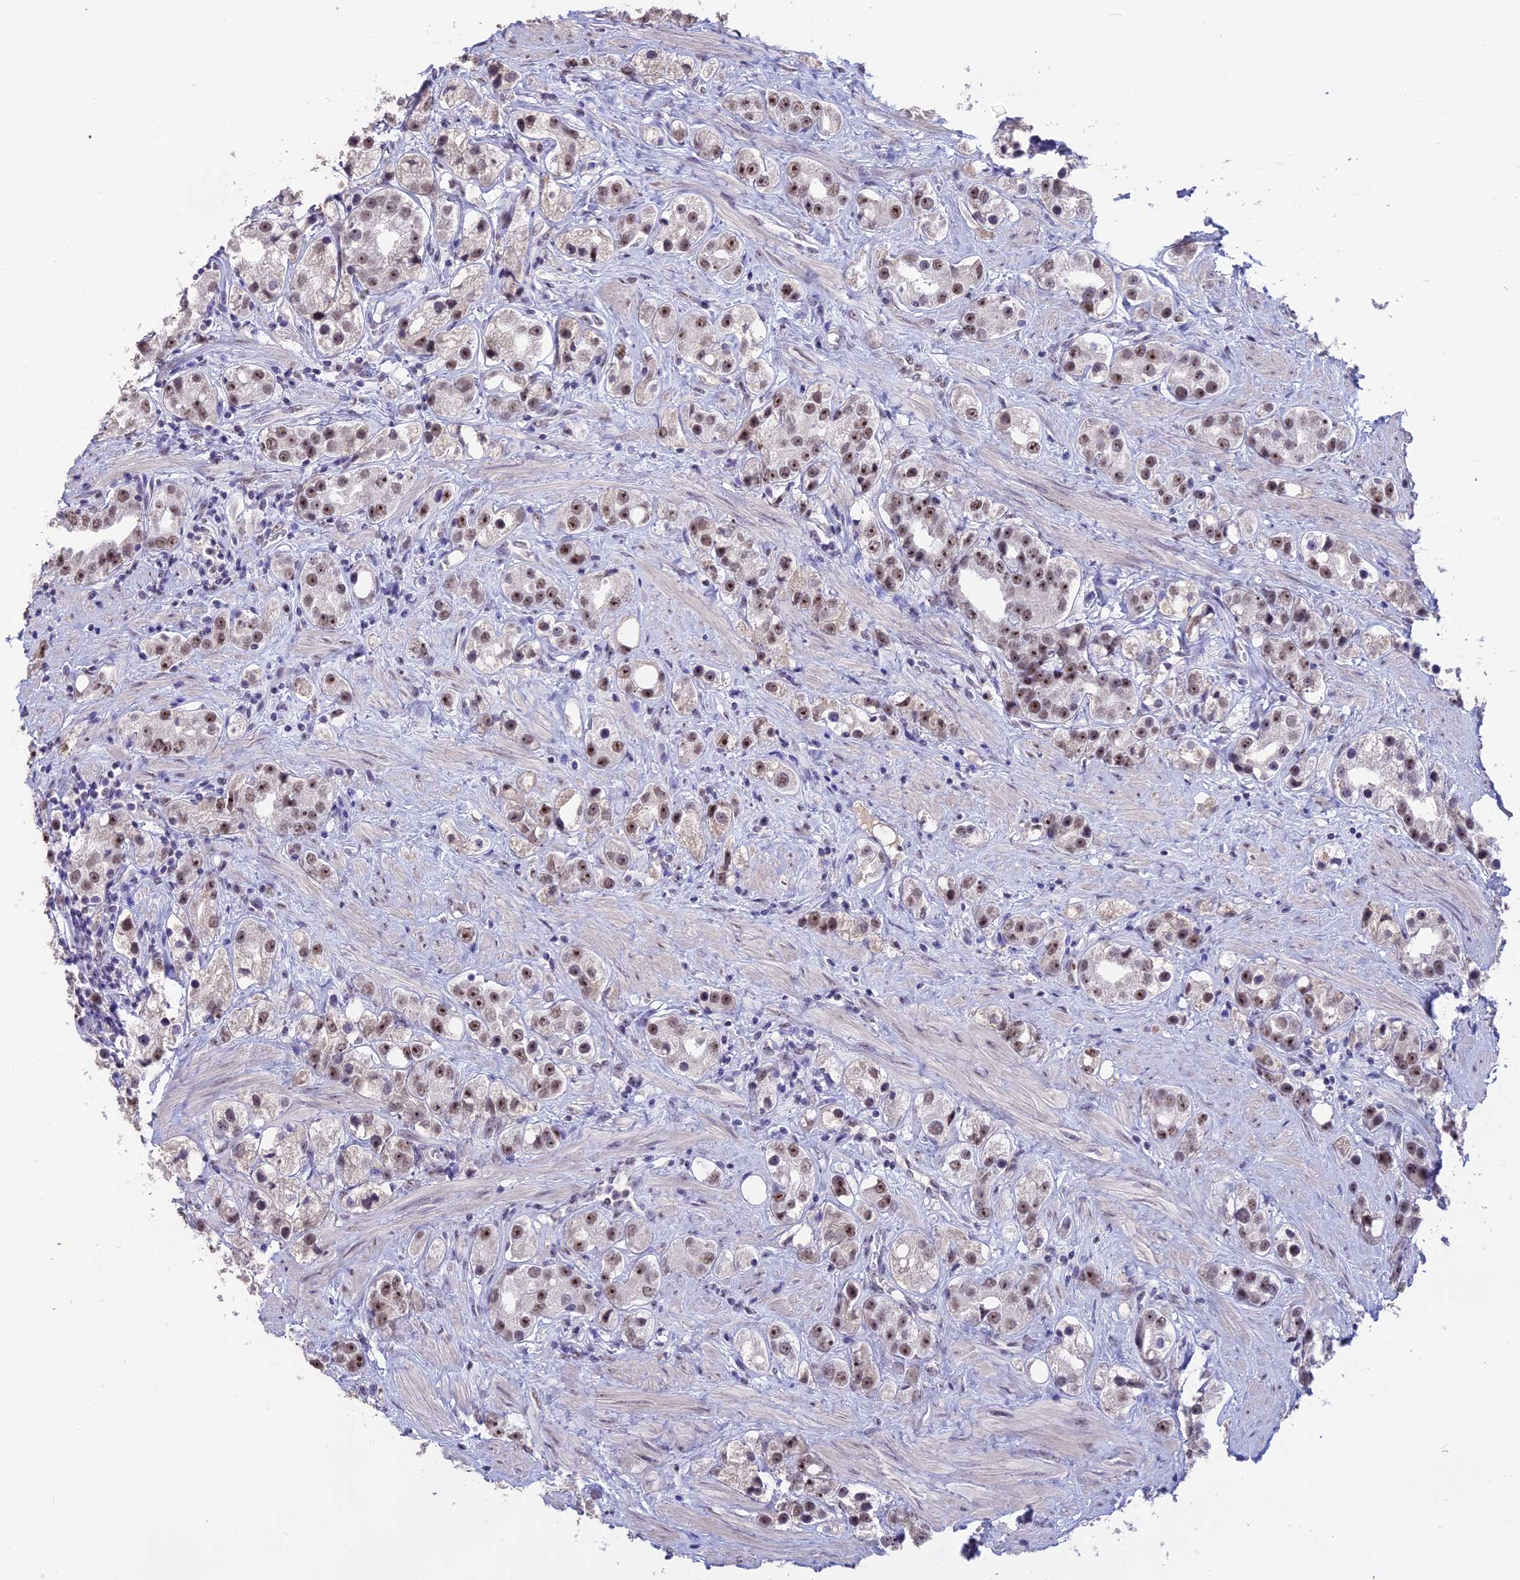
{"staining": {"intensity": "moderate", "quantity": "25%-75%", "location": "nuclear"}, "tissue": "prostate cancer", "cell_type": "Tumor cells", "image_type": "cancer", "snomed": [{"axis": "morphology", "description": "Adenocarcinoma, NOS"}, {"axis": "topography", "description": "Prostate"}], "caption": "A micrograph of adenocarcinoma (prostate) stained for a protein reveals moderate nuclear brown staining in tumor cells.", "gene": "SETD2", "patient": {"sex": "male", "age": 79}}